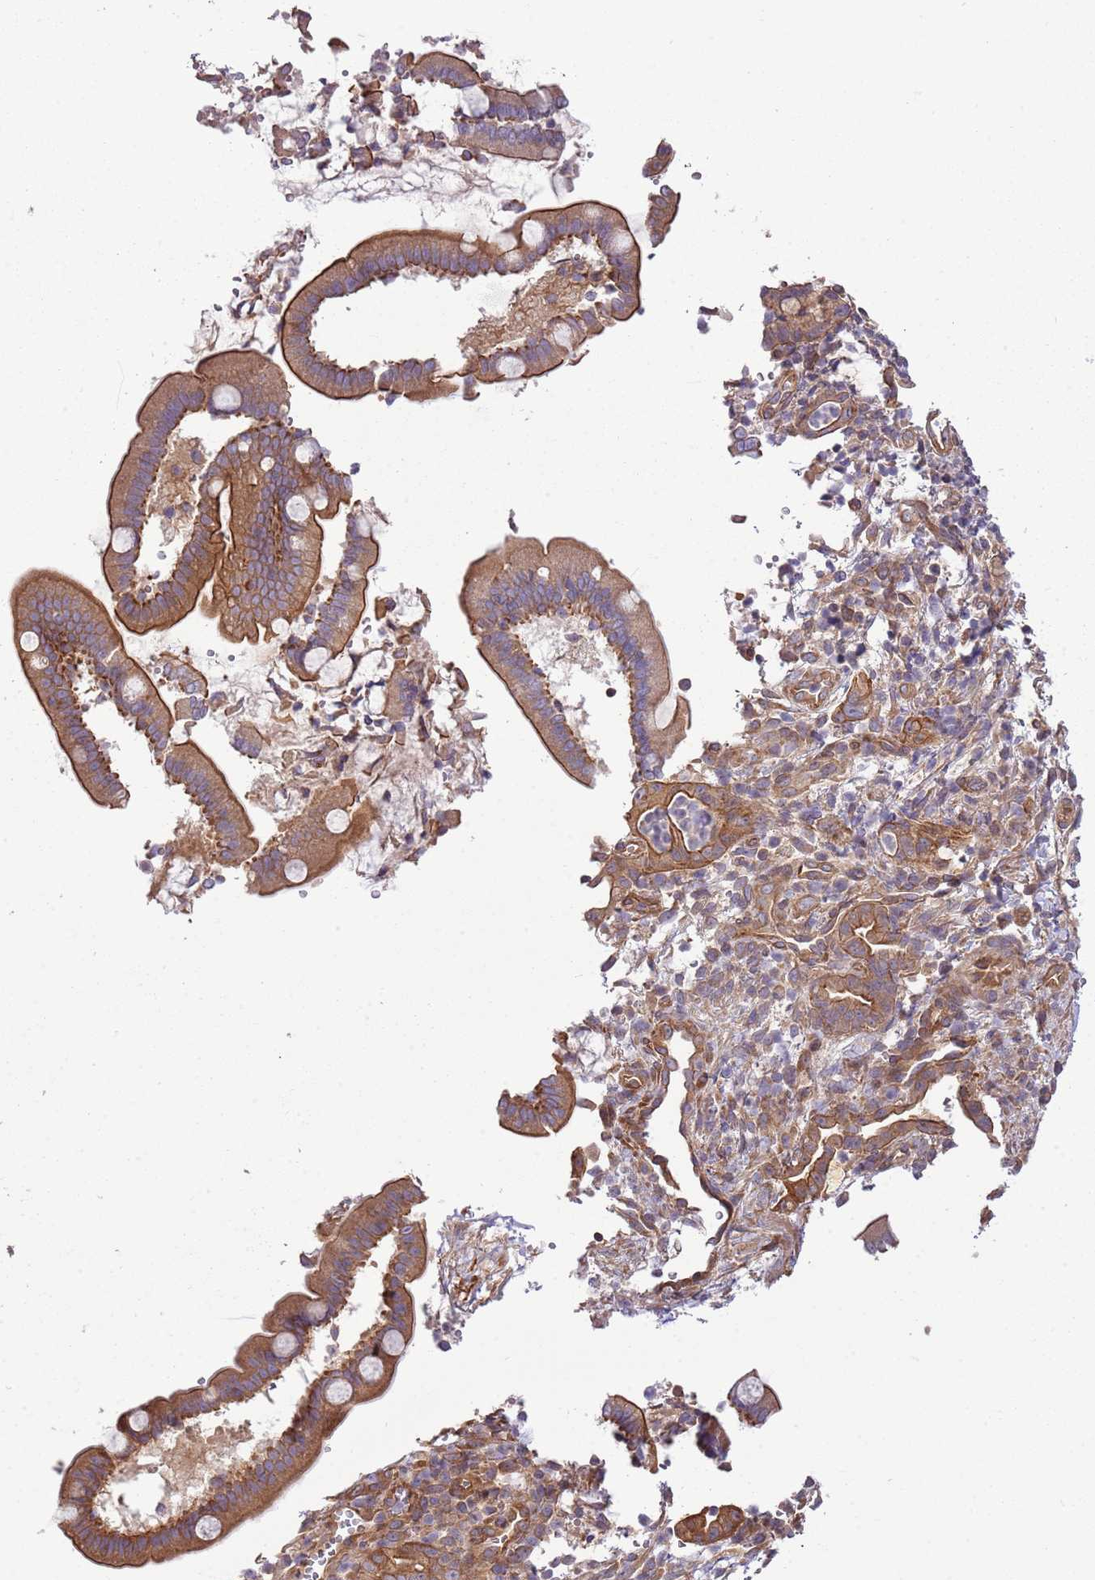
{"staining": {"intensity": "moderate", "quantity": ">75%", "location": "cytoplasmic/membranous"}, "tissue": "pancreatic cancer", "cell_type": "Tumor cells", "image_type": "cancer", "snomed": [{"axis": "morphology", "description": "Normal tissue, NOS"}, {"axis": "morphology", "description": "Adenocarcinoma, NOS"}, {"axis": "topography", "description": "Pancreas"}], "caption": "Protein analysis of pancreatic adenocarcinoma tissue reveals moderate cytoplasmic/membranous expression in approximately >75% of tumor cells.", "gene": "GNL1", "patient": {"sex": "female", "age": 55}}